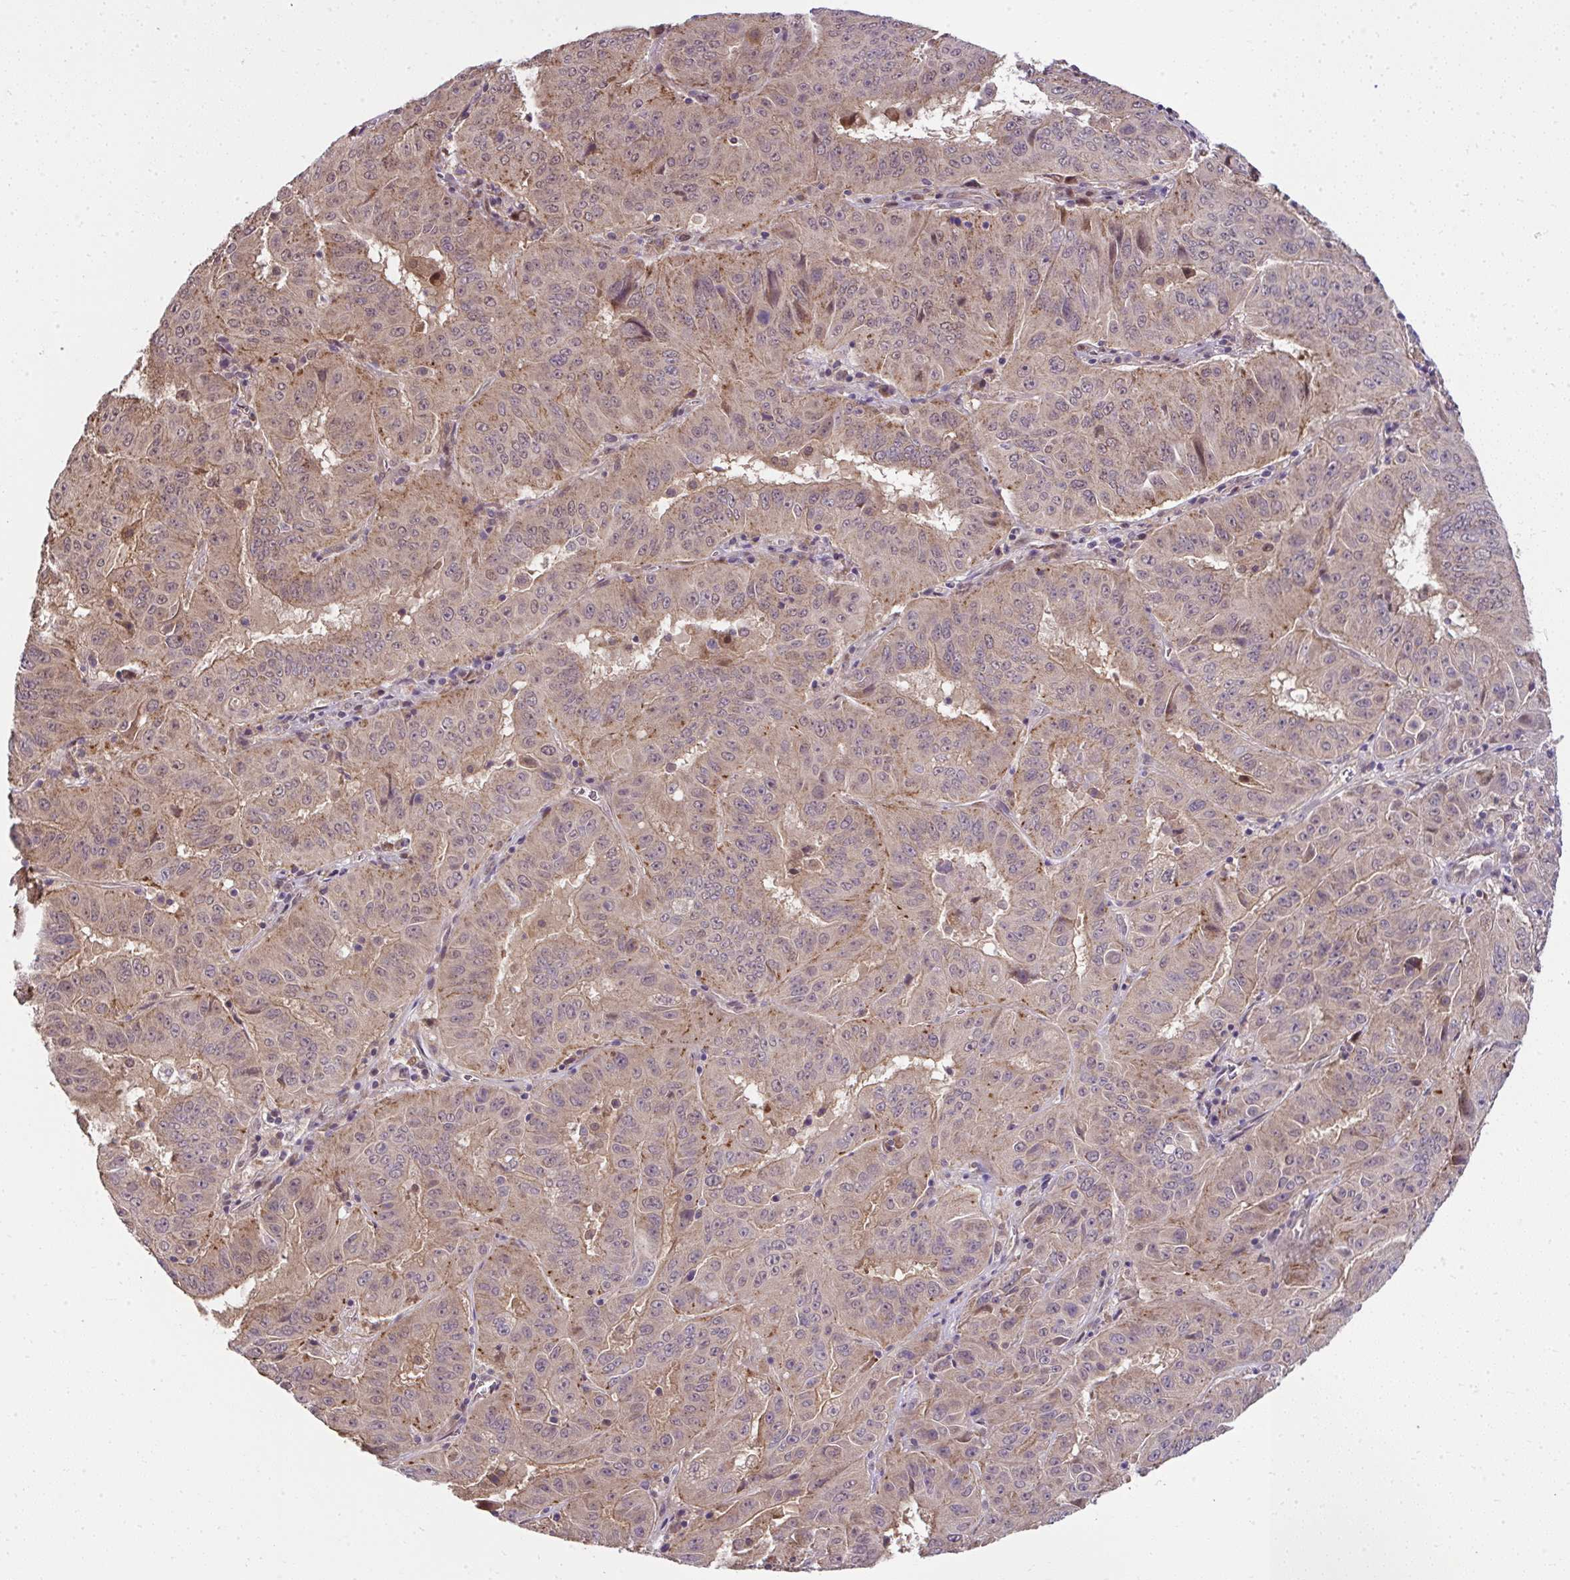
{"staining": {"intensity": "moderate", "quantity": "25%-75%", "location": "cytoplasmic/membranous"}, "tissue": "pancreatic cancer", "cell_type": "Tumor cells", "image_type": "cancer", "snomed": [{"axis": "morphology", "description": "Adenocarcinoma, NOS"}, {"axis": "topography", "description": "Pancreas"}], "caption": "A brown stain shows moderate cytoplasmic/membranous staining of a protein in pancreatic adenocarcinoma tumor cells. The protein of interest is shown in brown color, while the nuclei are stained blue.", "gene": "RDH14", "patient": {"sex": "male", "age": 63}}